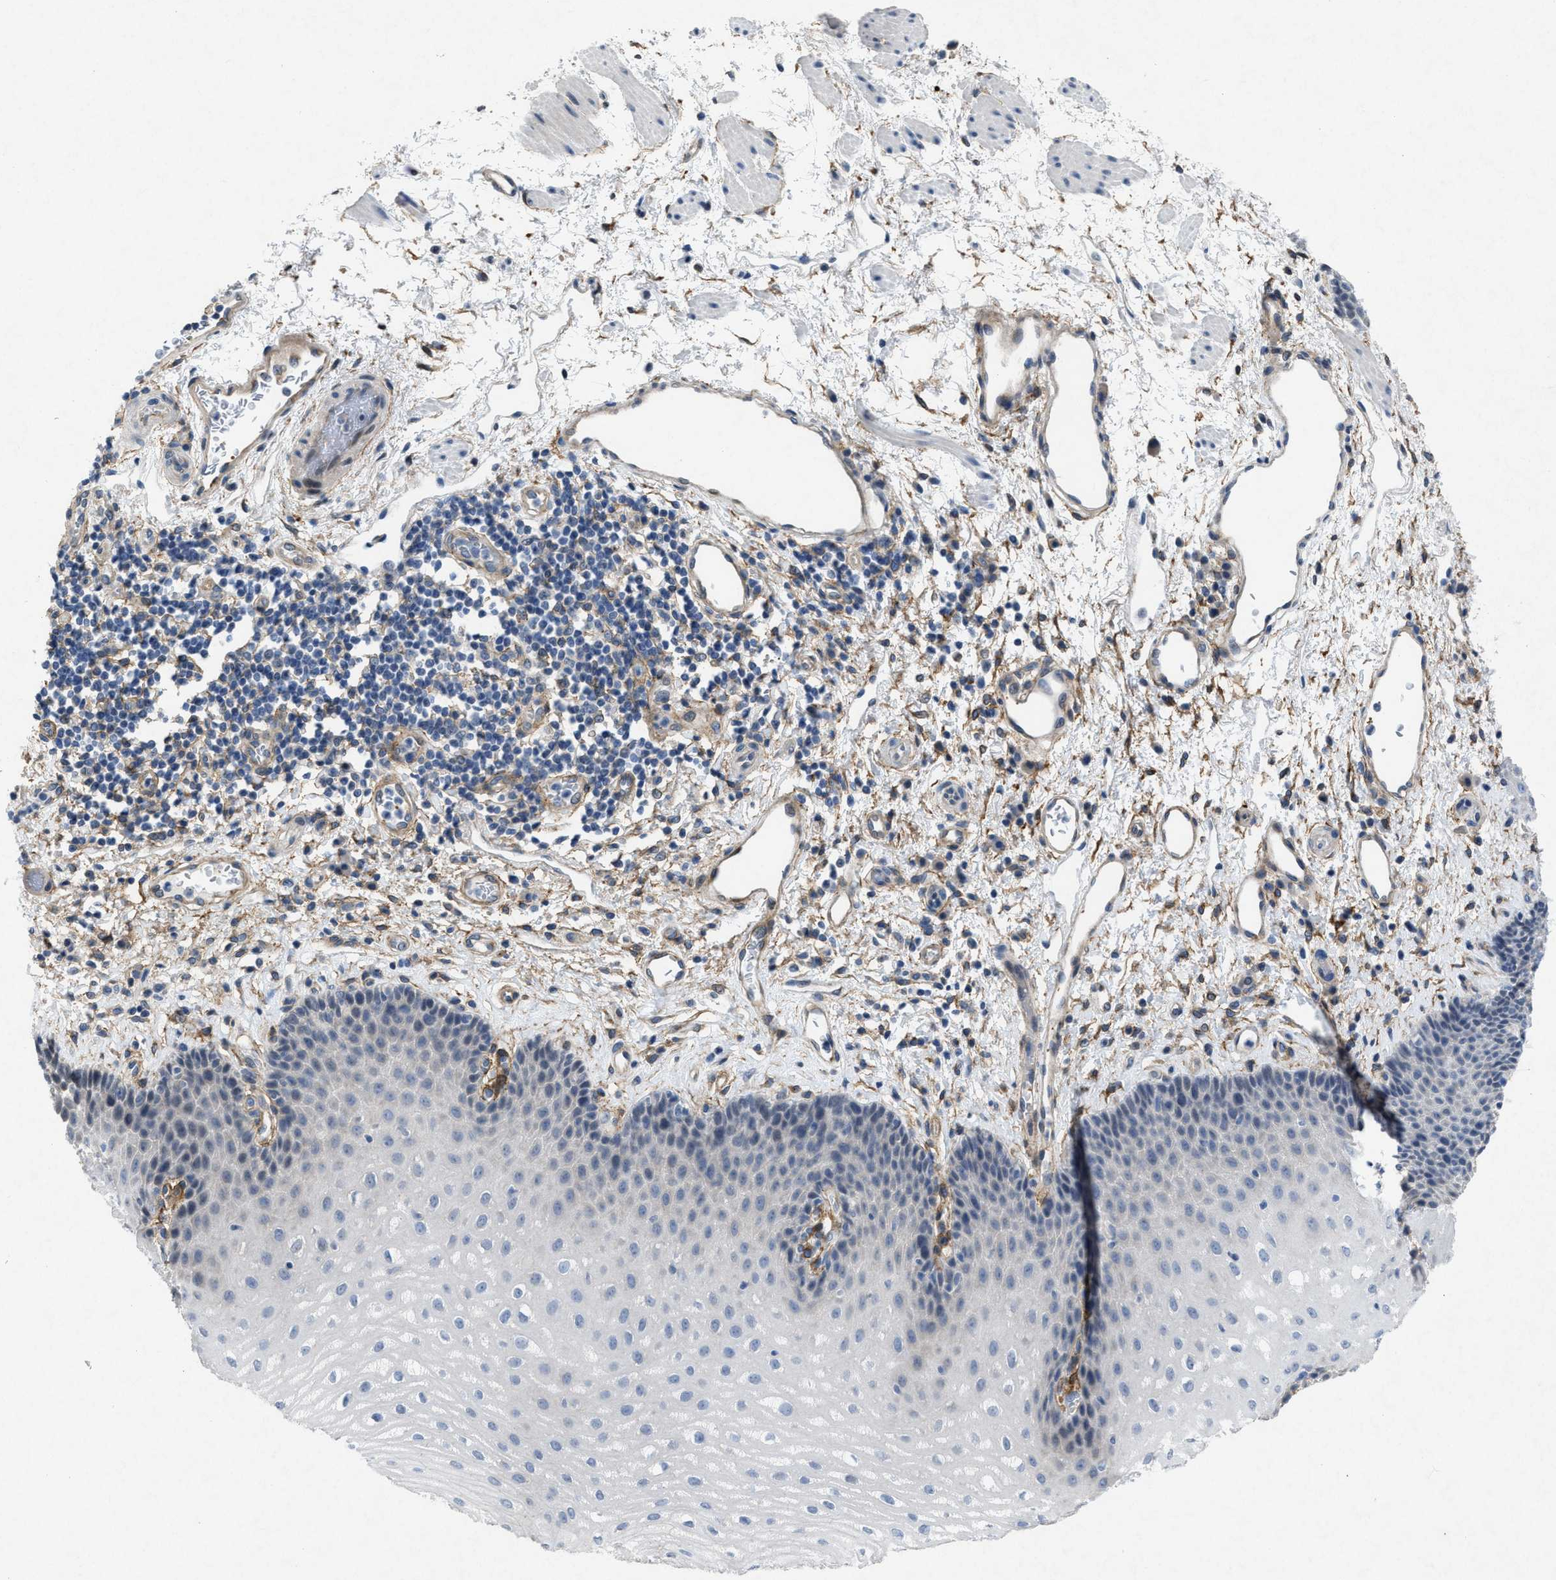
{"staining": {"intensity": "negative", "quantity": "none", "location": "none"}, "tissue": "esophagus", "cell_type": "Squamous epithelial cells", "image_type": "normal", "snomed": [{"axis": "morphology", "description": "Normal tissue, NOS"}, {"axis": "topography", "description": "Esophagus"}], "caption": "High power microscopy image of an immunohistochemistry (IHC) image of unremarkable esophagus, revealing no significant positivity in squamous epithelial cells.", "gene": "PDGFRA", "patient": {"sex": "male", "age": 54}}